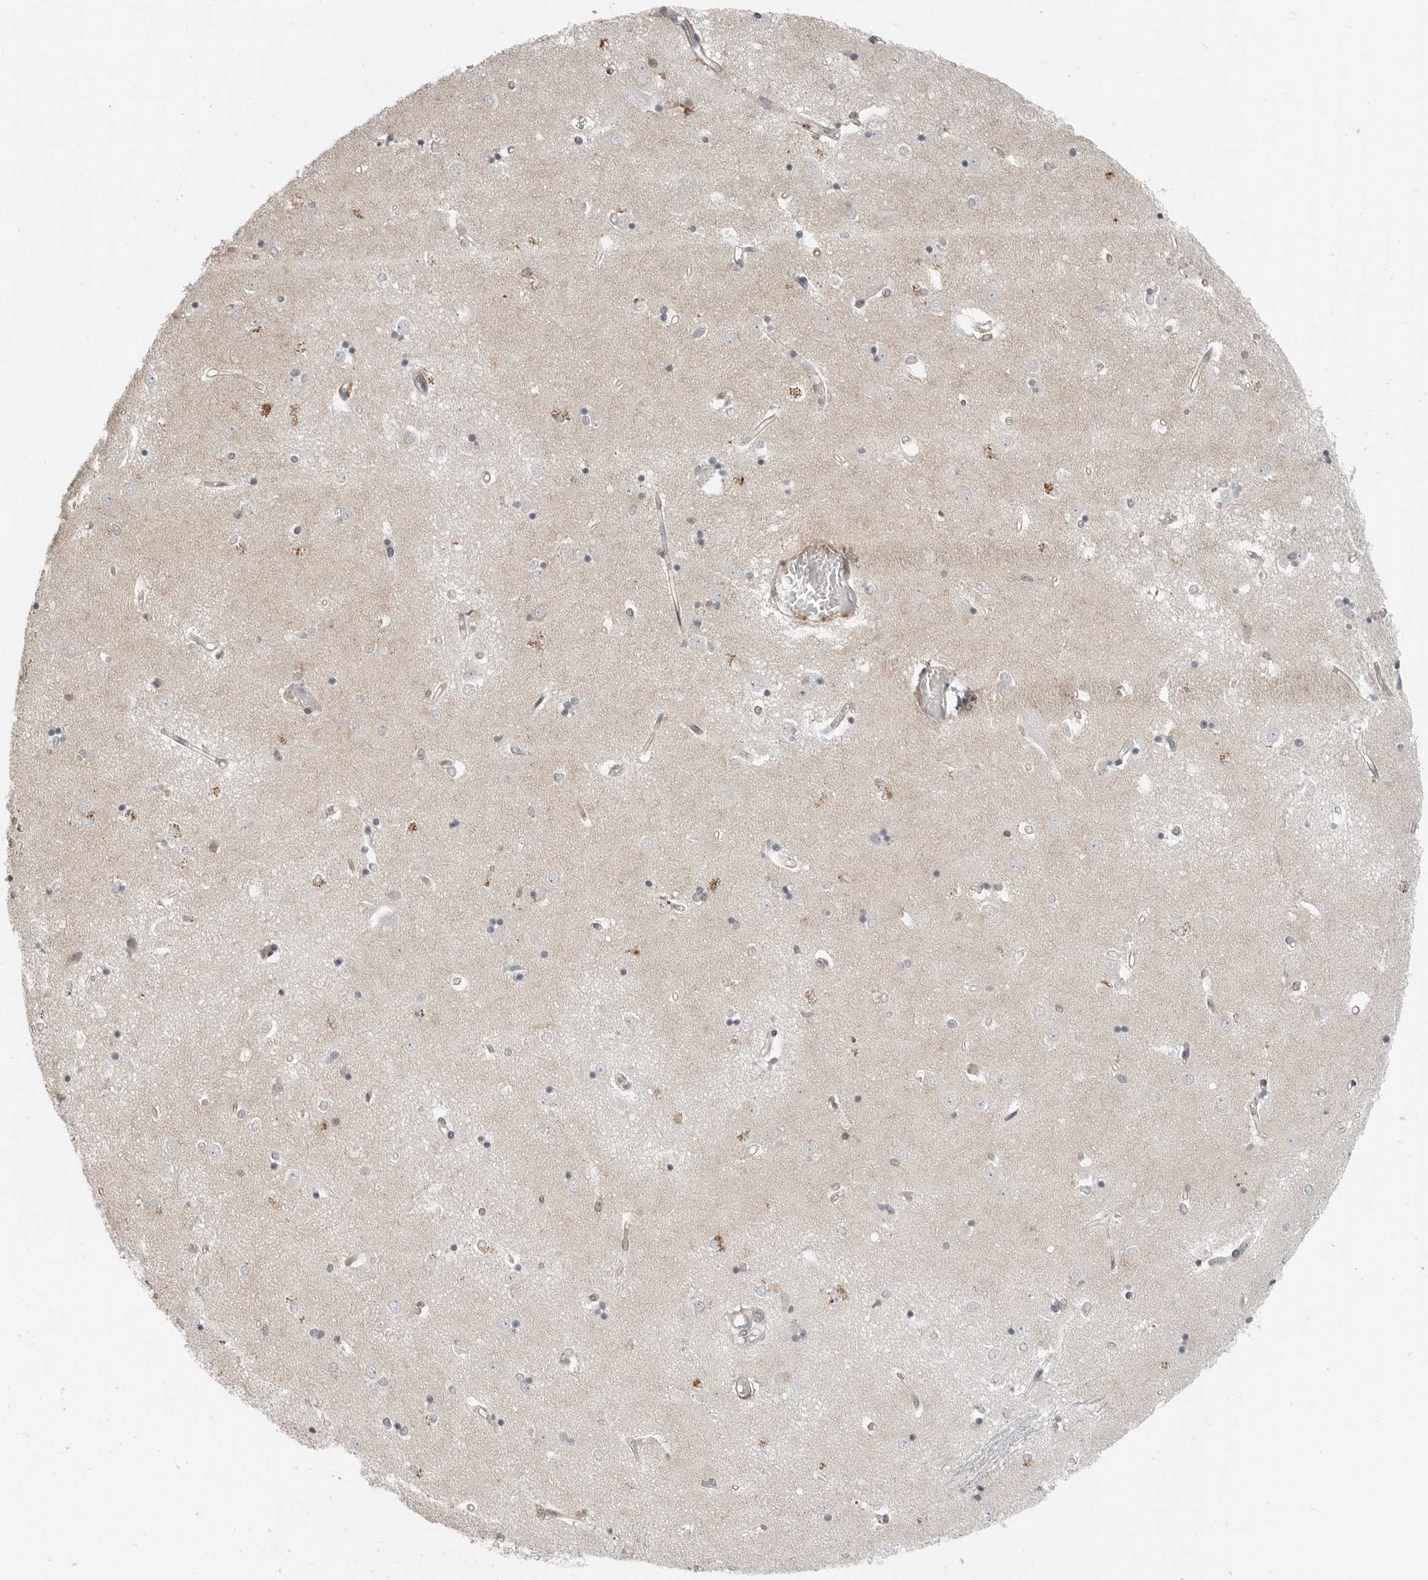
{"staining": {"intensity": "moderate", "quantity": "<25%", "location": "cytoplasmic/membranous"}, "tissue": "caudate", "cell_type": "Glial cells", "image_type": "normal", "snomed": [{"axis": "morphology", "description": "Normal tissue, NOS"}, {"axis": "topography", "description": "Lateral ventricle wall"}], "caption": "Immunohistochemistry (IHC) image of benign caudate: human caudate stained using immunohistochemistry (IHC) displays low levels of moderate protein expression localized specifically in the cytoplasmic/membranous of glial cells, appearing as a cytoplasmic/membranous brown color.", "gene": "LEFTY2", "patient": {"sex": "male", "age": 45}}